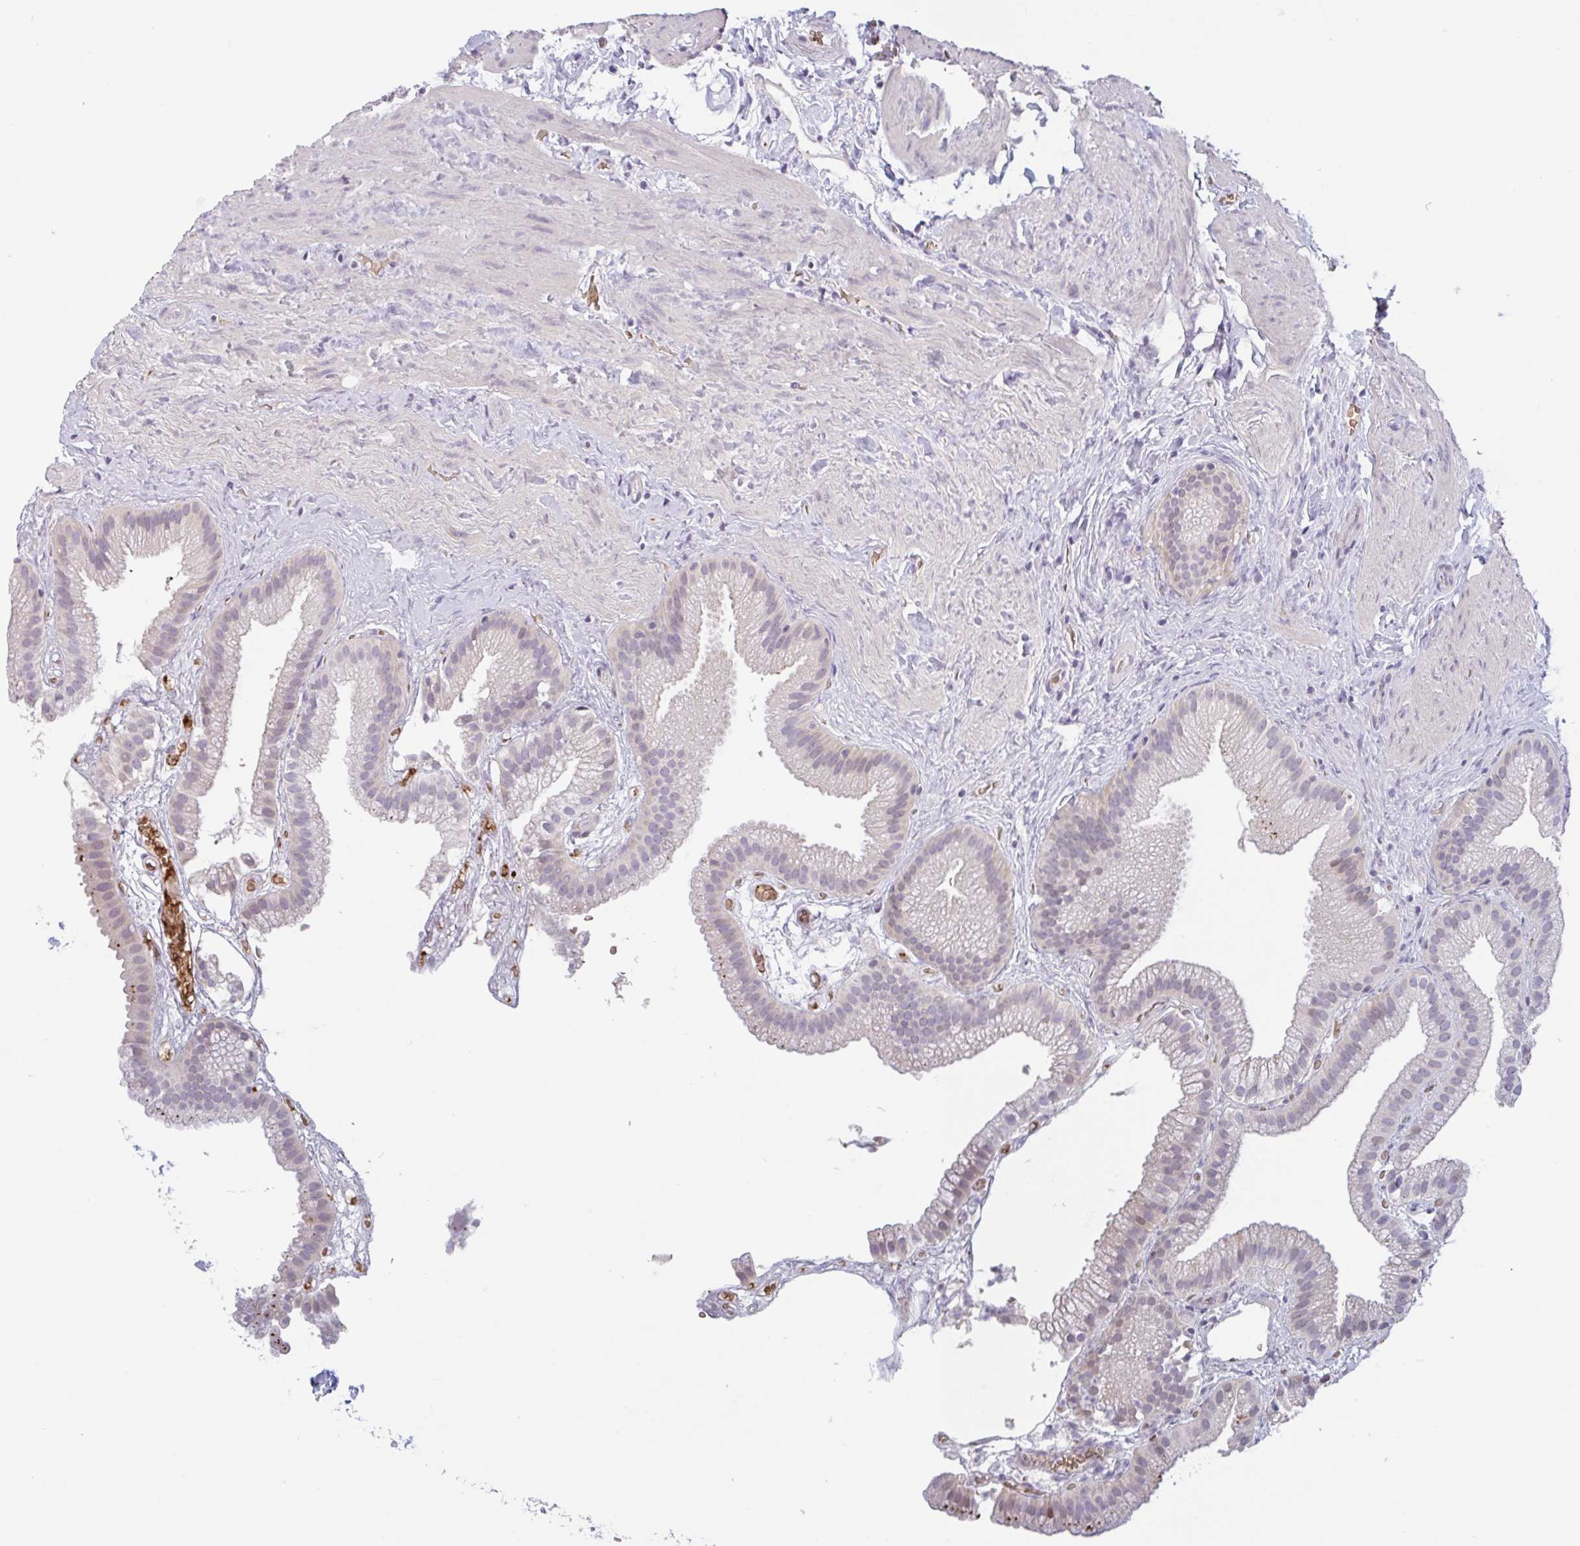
{"staining": {"intensity": "weak", "quantity": "<25%", "location": "cytoplasmic/membranous,nuclear"}, "tissue": "gallbladder", "cell_type": "Glandular cells", "image_type": "normal", "snomed": [{"axis": "morphology", "description": "Normal tissue, NOS"}, {"axis": "topography", "description": "Gallbladder"}], "caption": "Unremarkable gallbladder was stained to show a protein in brown. There is no significant staining in glandular cells. (Brightfield microscopy of DAB immunohistochemistry (IHC) at high magnification).", "gene": "RHAG", "patient": {"sex": "female", "age": 63}}